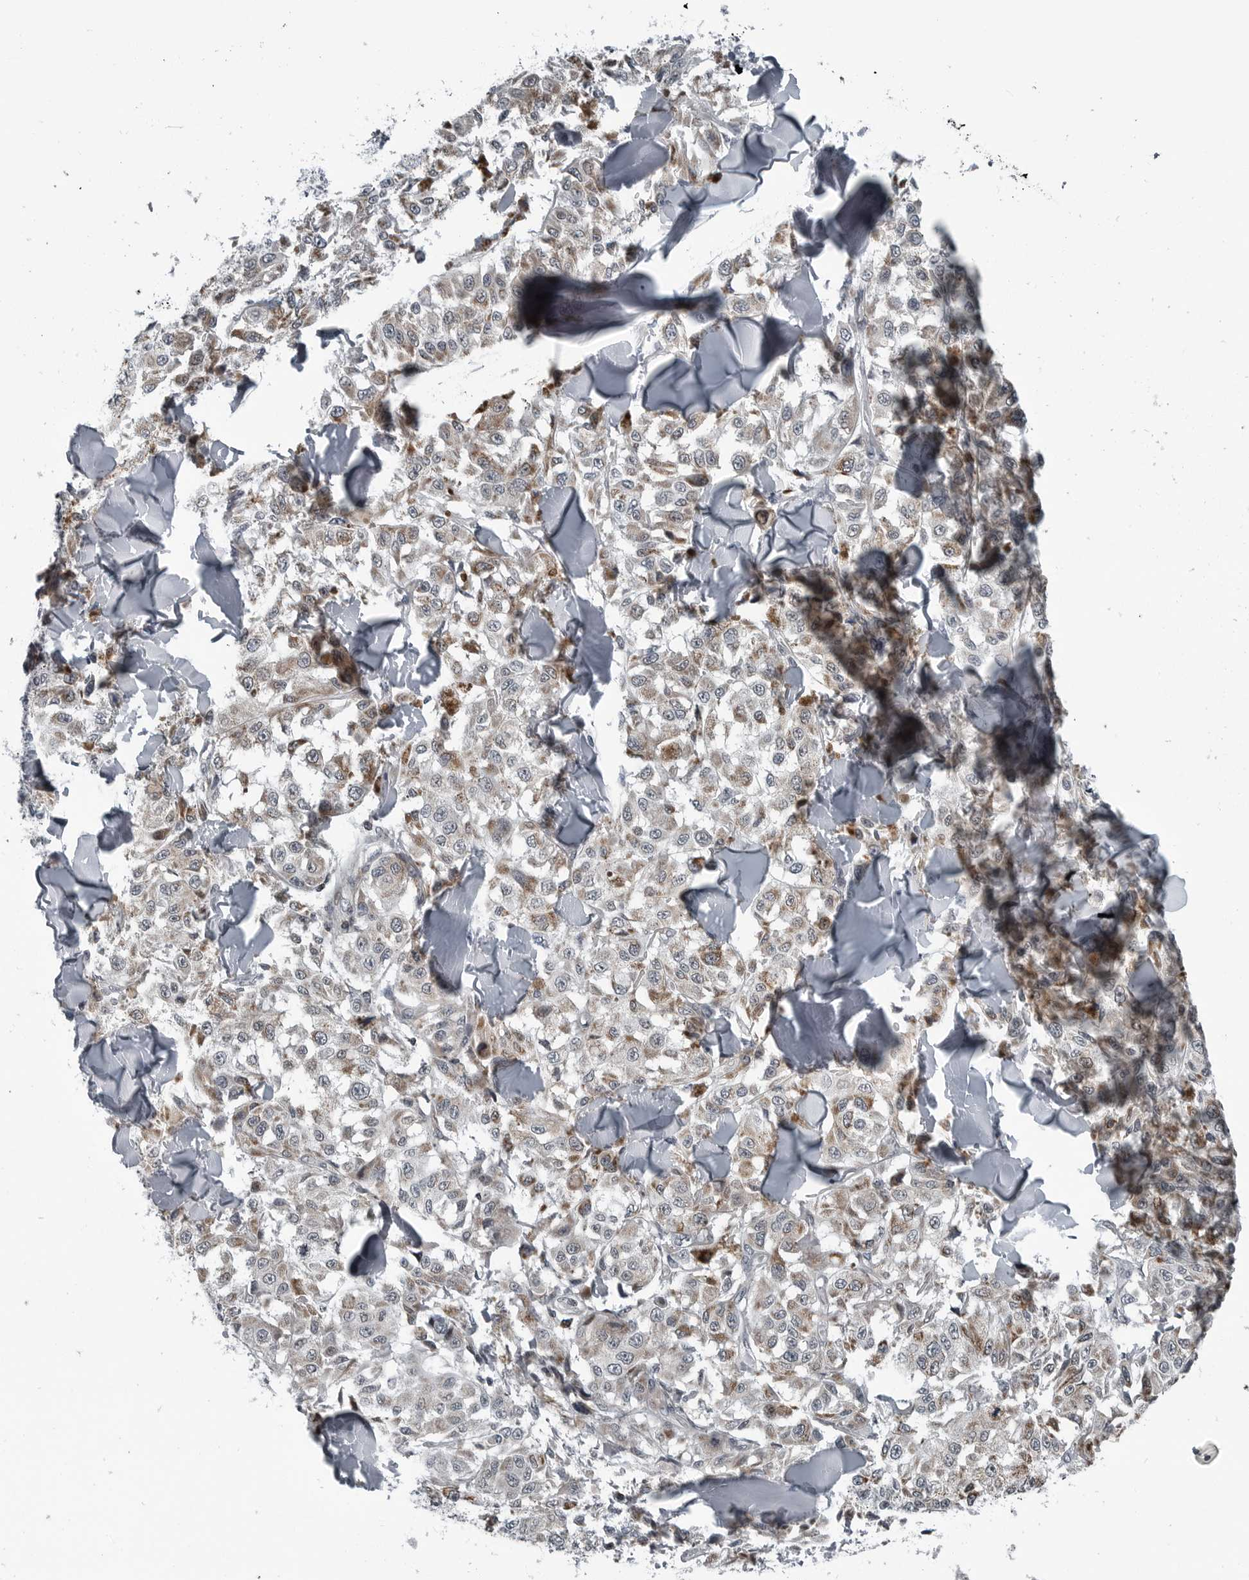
{"staining": {"intensity": "weak", "quantity": "25%-75%", "location": "cytoplasmic/membranous"}, "tissue": "melanoma", "cell_type": "Tumor cells", "image_type": "cancer", "snomed": [{"axis": "morphology", "description": "Malignant melanoma, NOS"}, {"axis": "topography", "description": "Skin"}], "caption": "Weak cytoplasmic/membranous protein expression is identified in about 25%-75% of tumor cells in melanoma.", "gene": "GAK", "patient": {"sex": "female", "age": 64}}